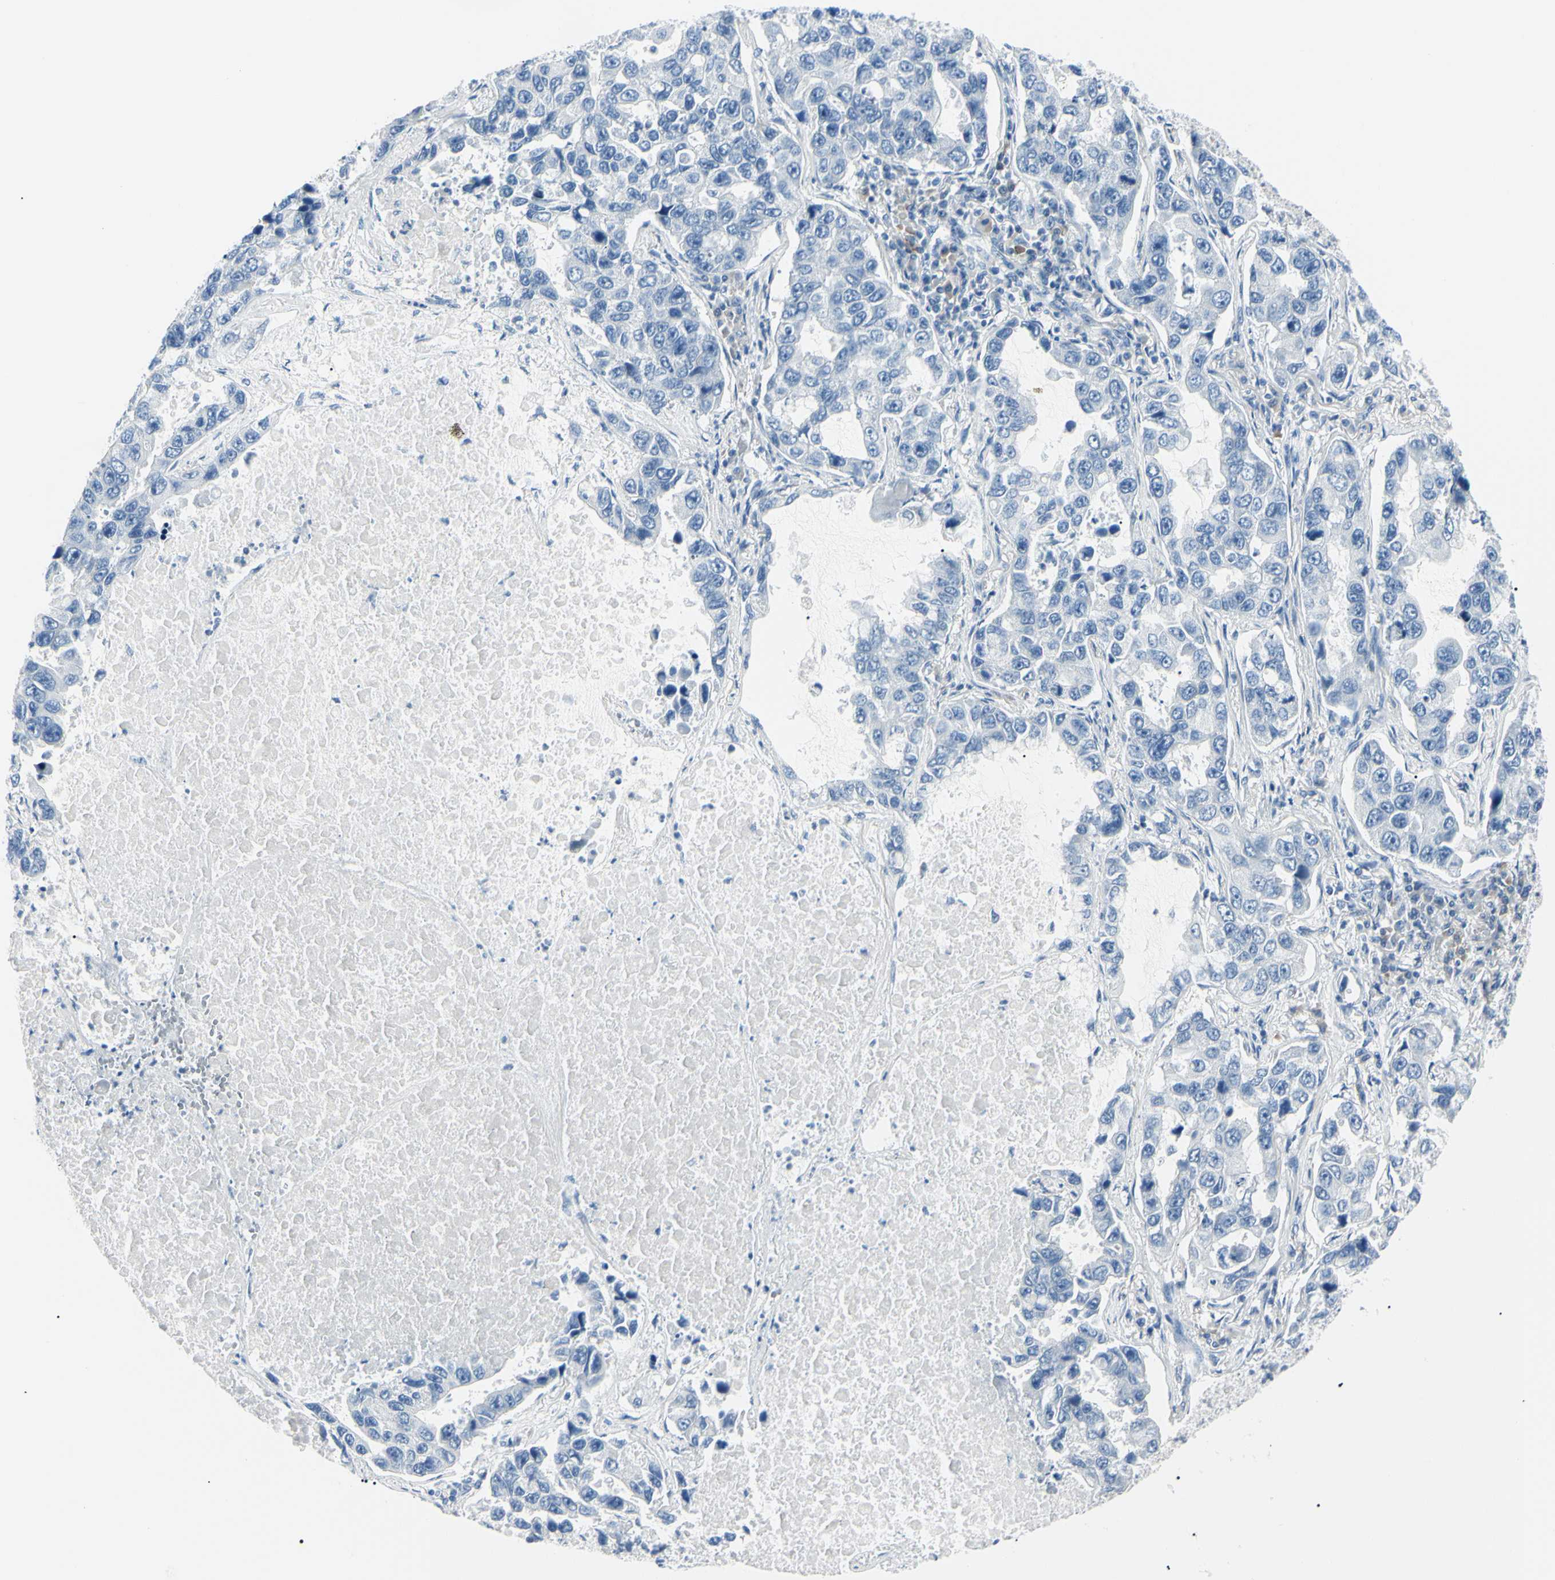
{"staining": {"intensity": "negative", "quantity": "none", "location": "none"}, "tissue": "lung cancer", "cell_type": "Tumor cells", "image_type": "cancer", "snomed": [{"axis": "morphology", "description": "Adenocarcinoma, NOS"}, {"axis": "topography", "description": "Lung"}], "caption": "DAB immunohistochemical staining of lung cancer (adenocarcinoma) shows no significant staining in tumor cells. (Brightfield microscopy of DAB immunohistochemistry (IHC) at high magnification).", "gene": "CA2", "patient": {"sex": "male", "age": 64}}